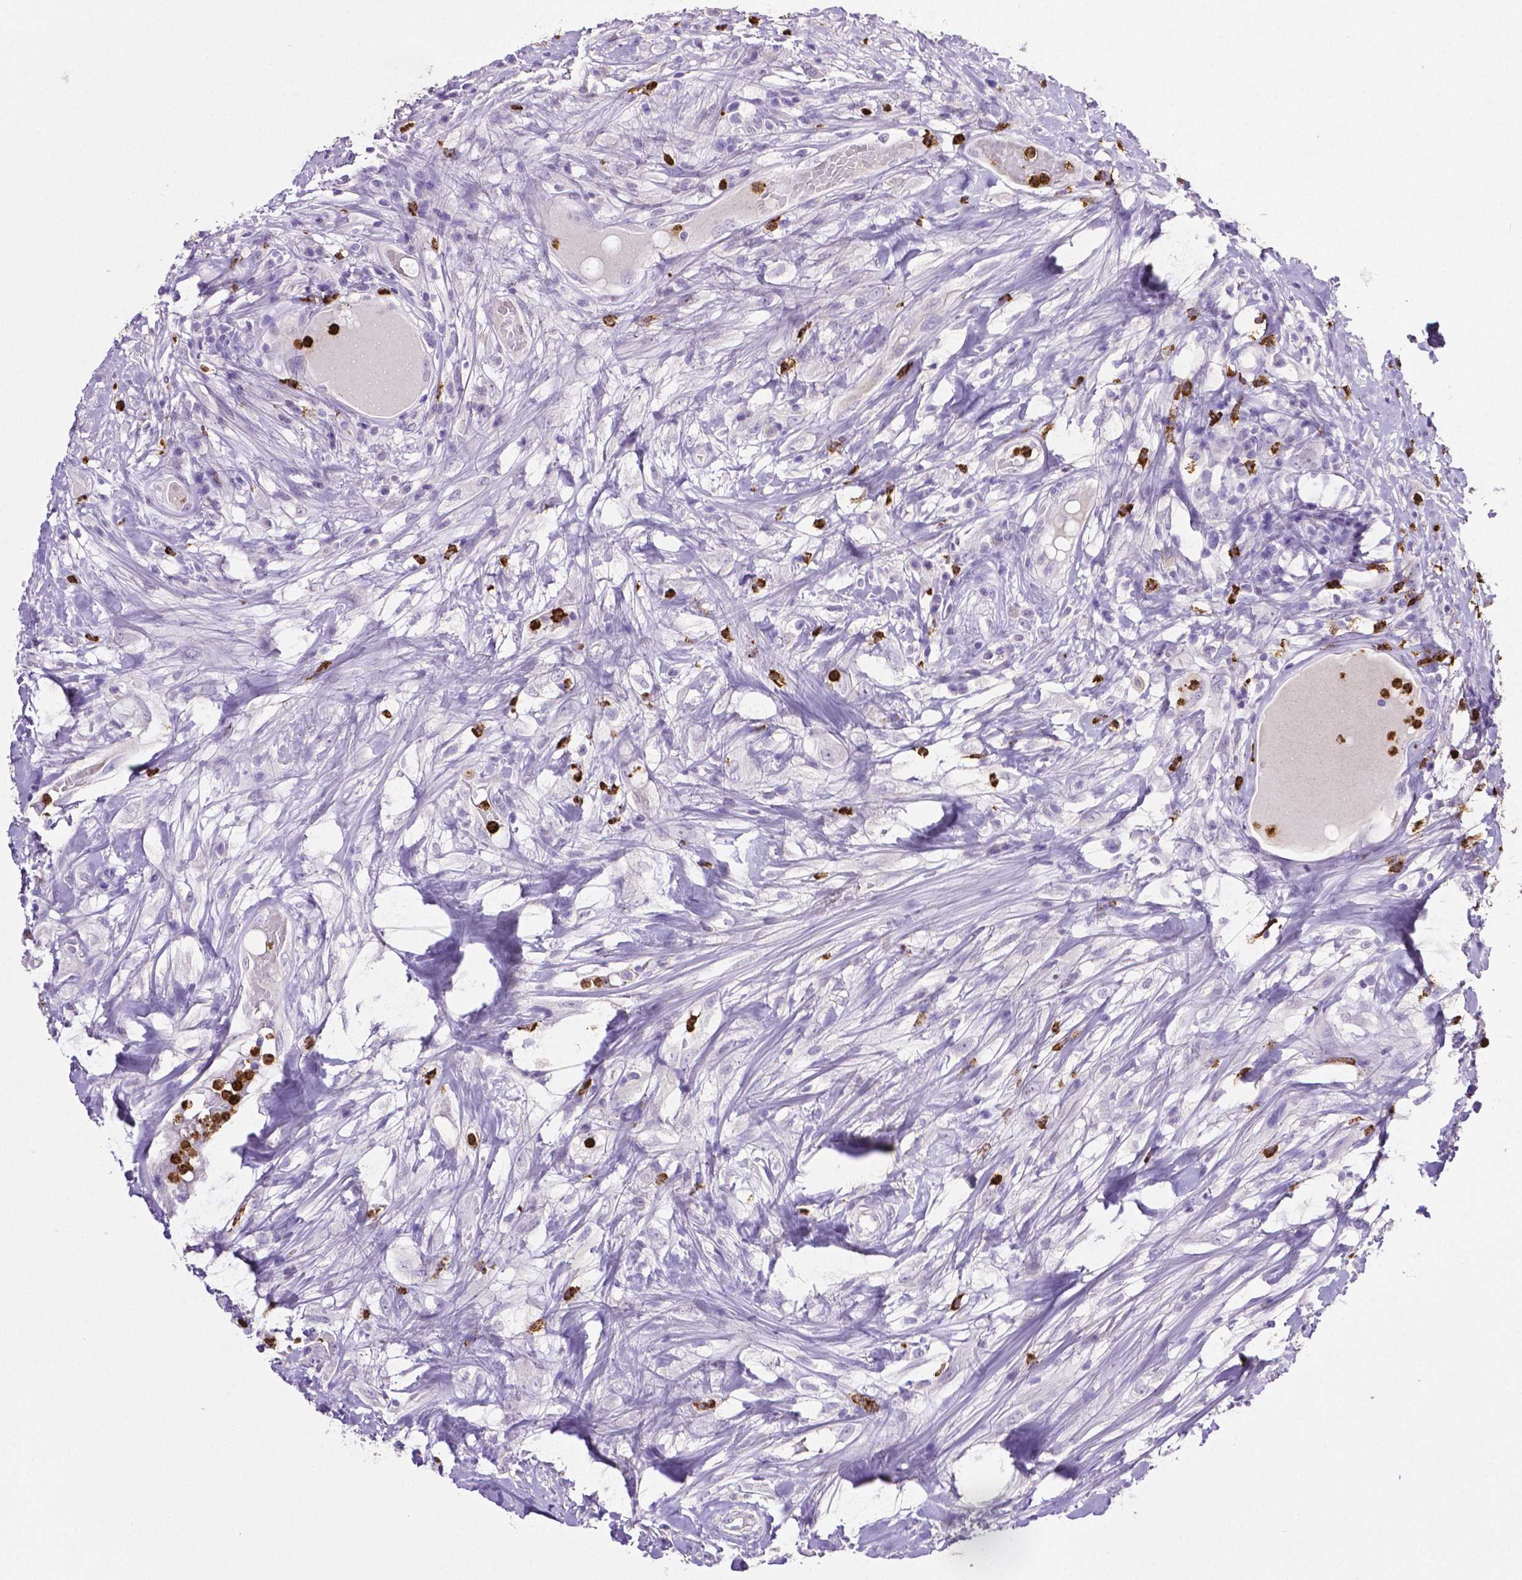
{"staining": {"intensity": "negative", "quantity": "none", "location": "none"}, "tissue": "head and neck cancer", "cell_type": "Tumor cells", "image_type": "cancer", "snomed": [{"axis": "morphology", "description": "Squamous cell carcinoma, NOS"}, {"axis": "topography", "description": "Skin"}, {"axis": "topography", "description": "Head-Neck"}], "caption": "Head and neck squamous cell carcinoma stained for a protein using IHC exhibits no staining tumor cells.", "gene": "MMP9", "patient": {"sex": "male", "age": 80}}